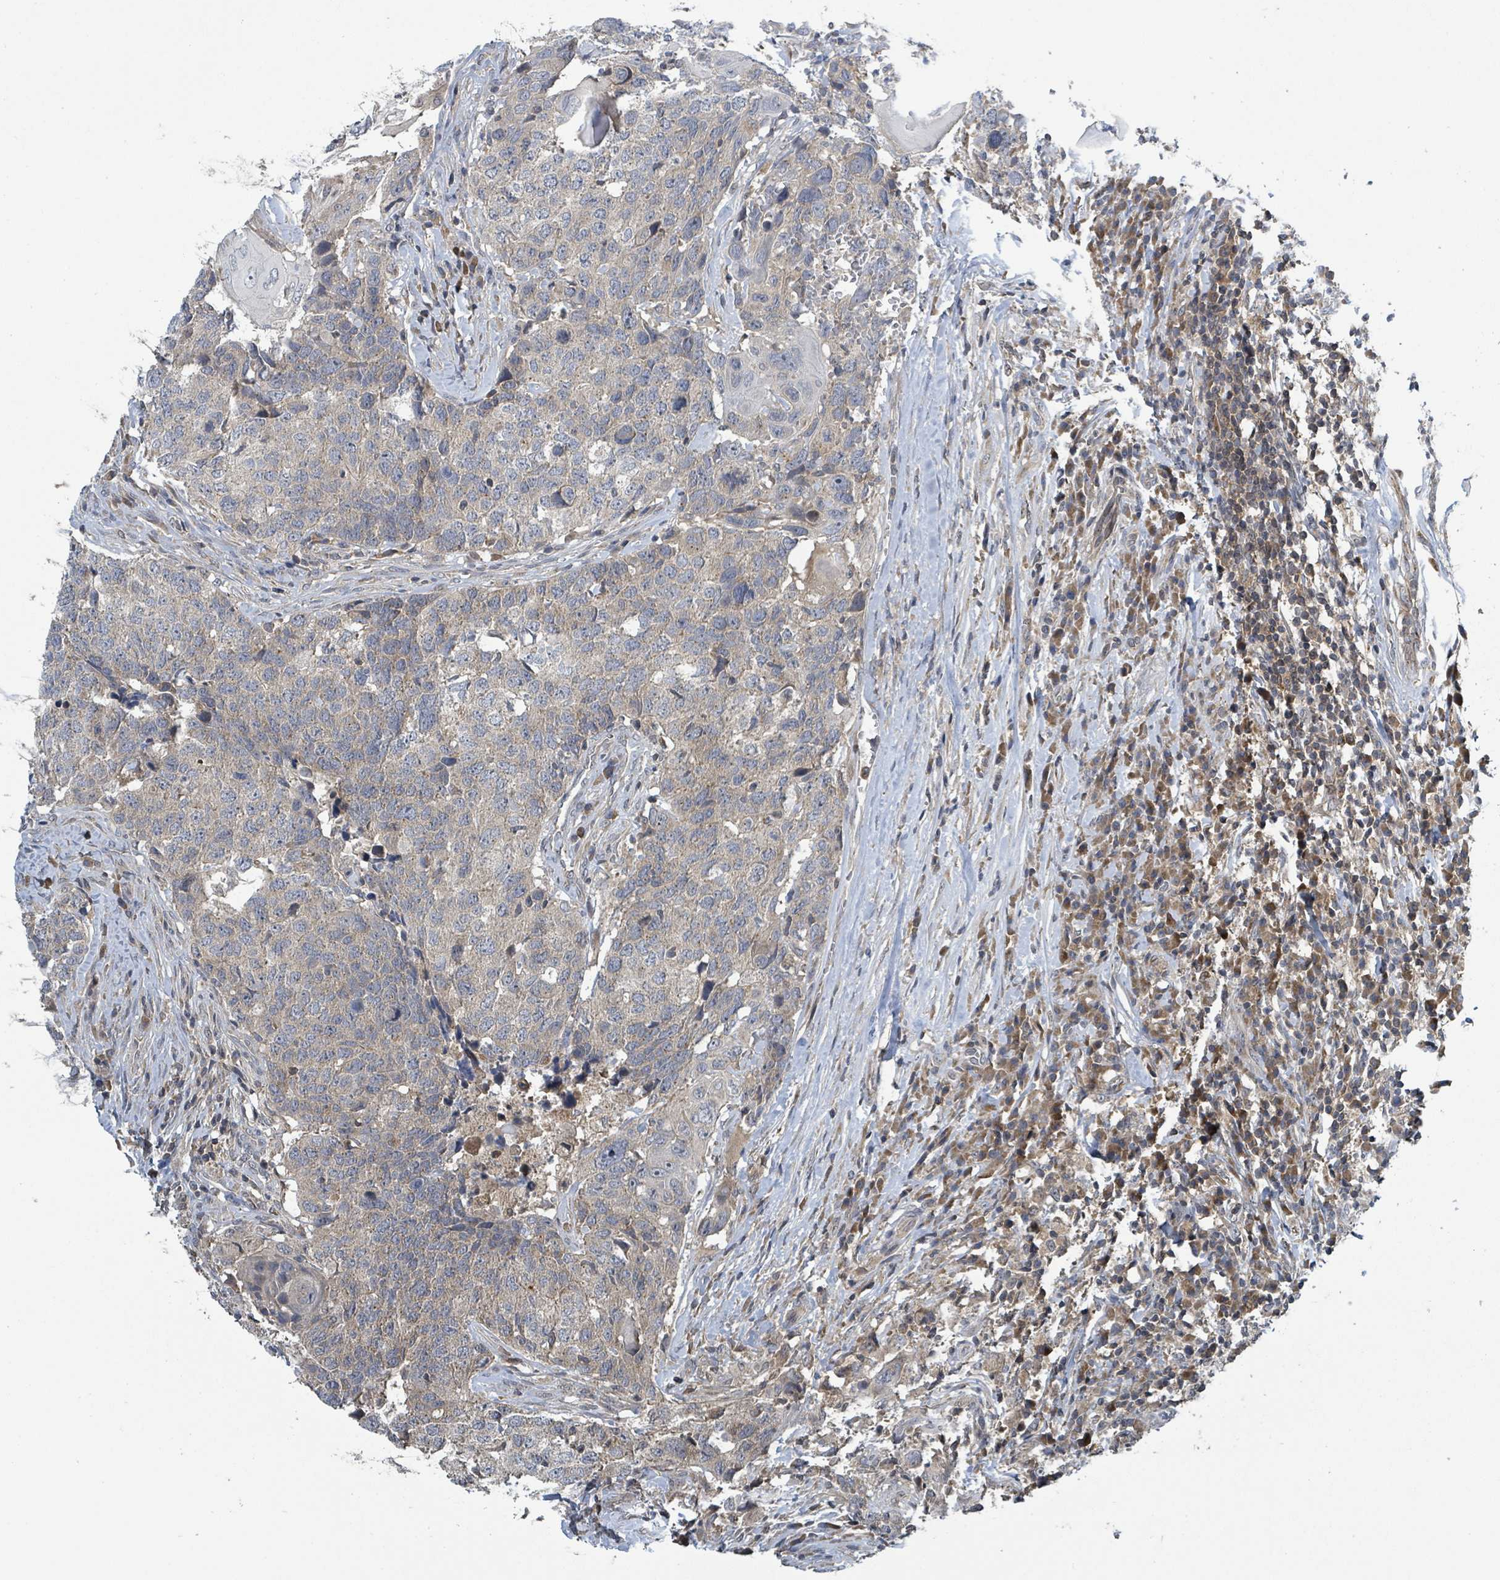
{"staining": {"intensity": "weak", "quantity": "25%-75%", "location": "cytoplasmic/membranous"}, "tissue": "head and neck cancer", "cell_type": "Tumor cells", "image_type": "cancer", "snomed": [{"axis": "morphology", "description": "Normal tissue, NOS"}, {"axis": "morphology", "description": "Squamous cell carcinoma, NOS"}, {"axis": "topography", "description": "Skeletal muscle"}, {"axis": "topography", "description": "Vascular tissue"}, {"axis": "topography", "description": "Peripheral nerve tissue"}, {"axis": "topography", "description": "Head-Neck"}], "caption": "IHC photomicrograph of human head and neck cancer (squamous cell carcinoma) stained for a protein (brown), which displays low levels of weak cytoplasmic/membranous staining in about 25%-75% of tumor cells.", "gene": "CCDC121", "patient": {"sex": "male", "age": 66}}